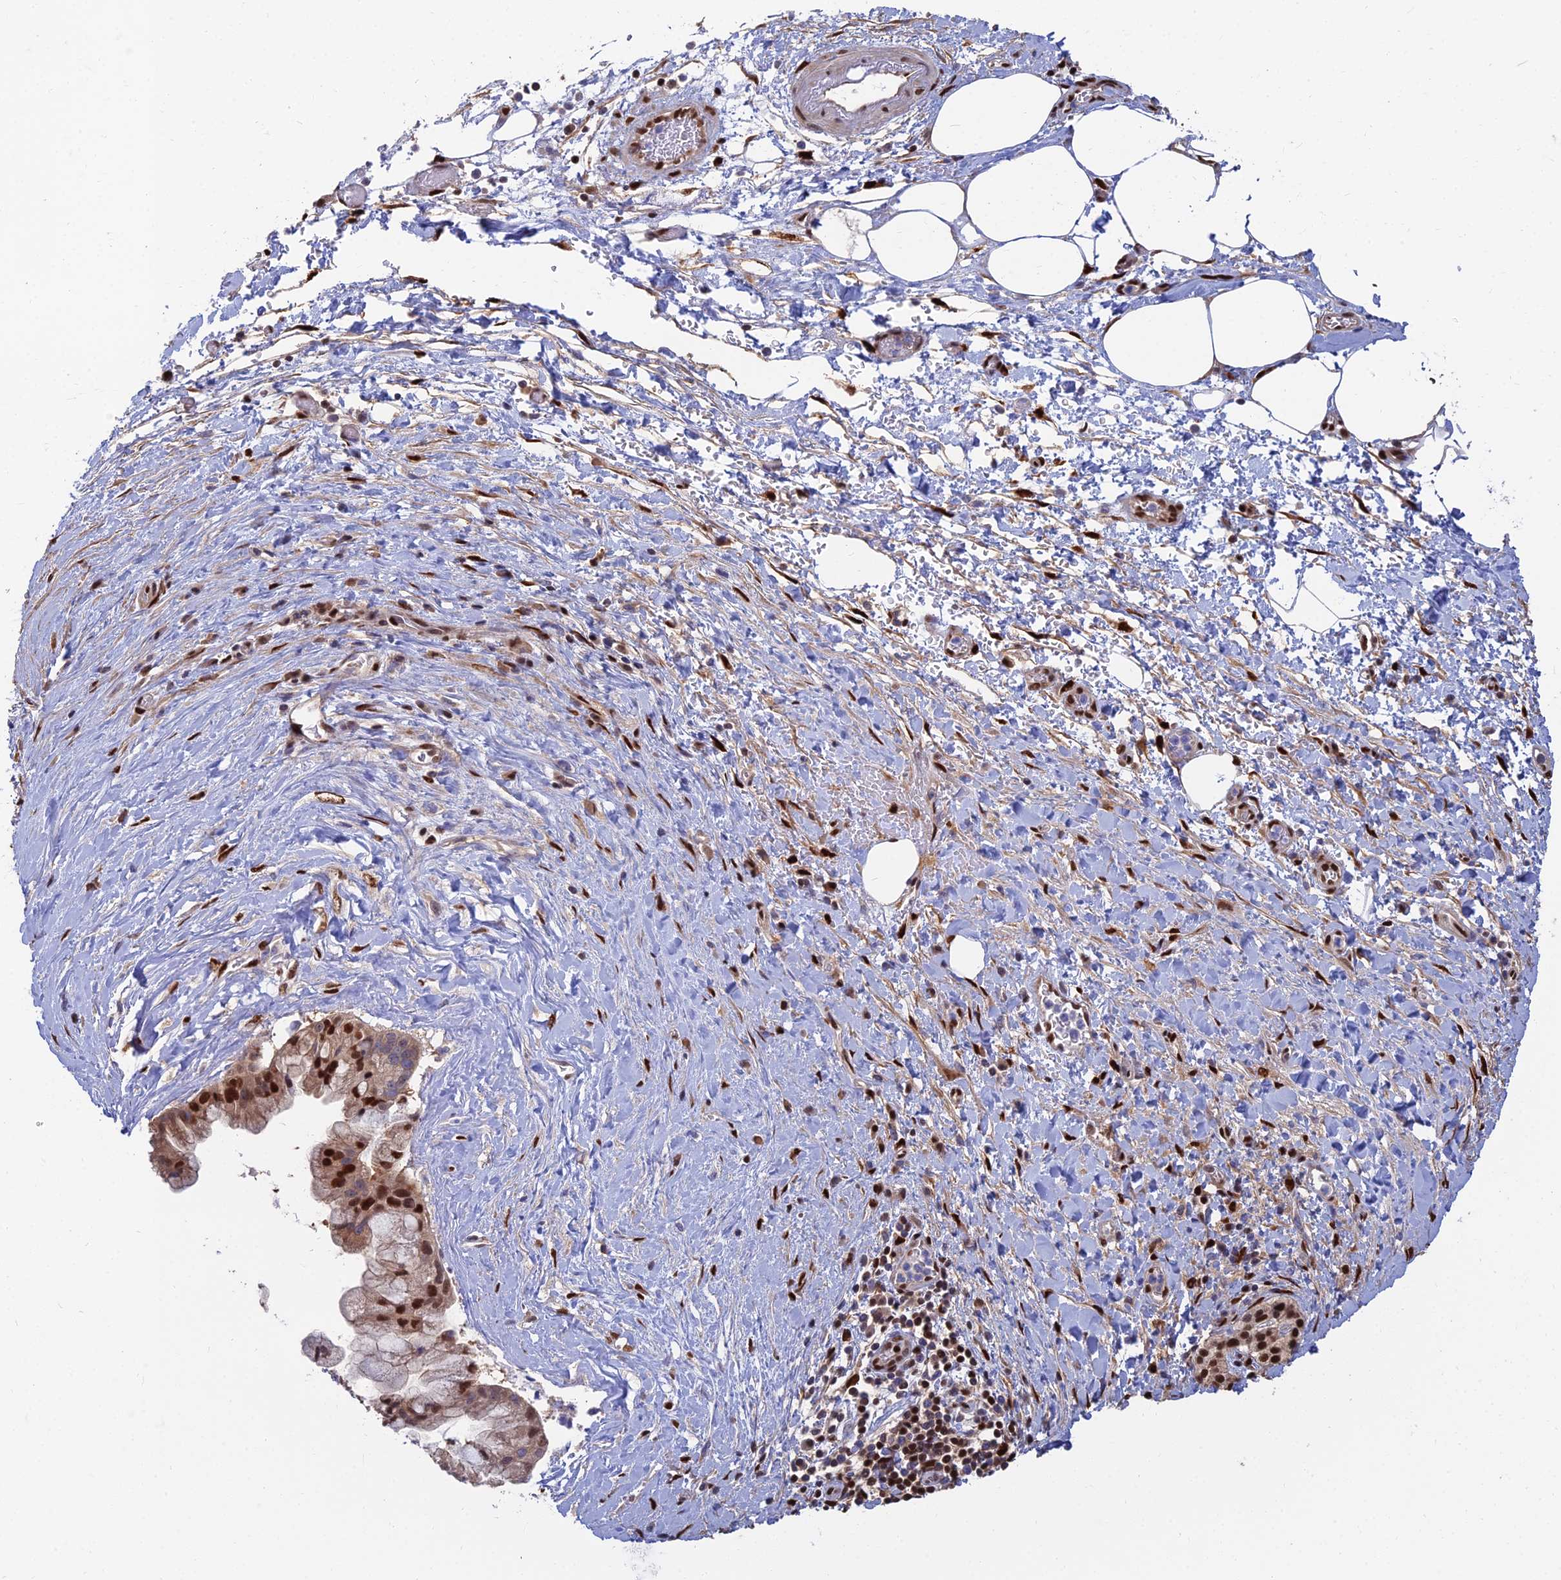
{"staining": {"intensity": "strong", "quantity": "<25%", "location": "cytoplasmic/membranous,nuclear"}, "tissue": "pancreatic cancer", "cell_type": "Tumor cells", "image_type": "cancer", "snomed": [{"axis": "morphology", "description": "Adenocarcinoma, NOS"}, {"axis": "topography", "description": "Pancreas"}], "caption": "Pancreatic cancer was stained to show a protein in brown. There is medium levels of strong cytoplasmic/membranous and nuclear expression in about <25% of tumor cells. (Stains: DAB in brown, nuclei in blue, Microscopy: brightfield microscopy at high magnification).", "gene": "DNPEP", "patient": {"sex": "male", "age": 73}}